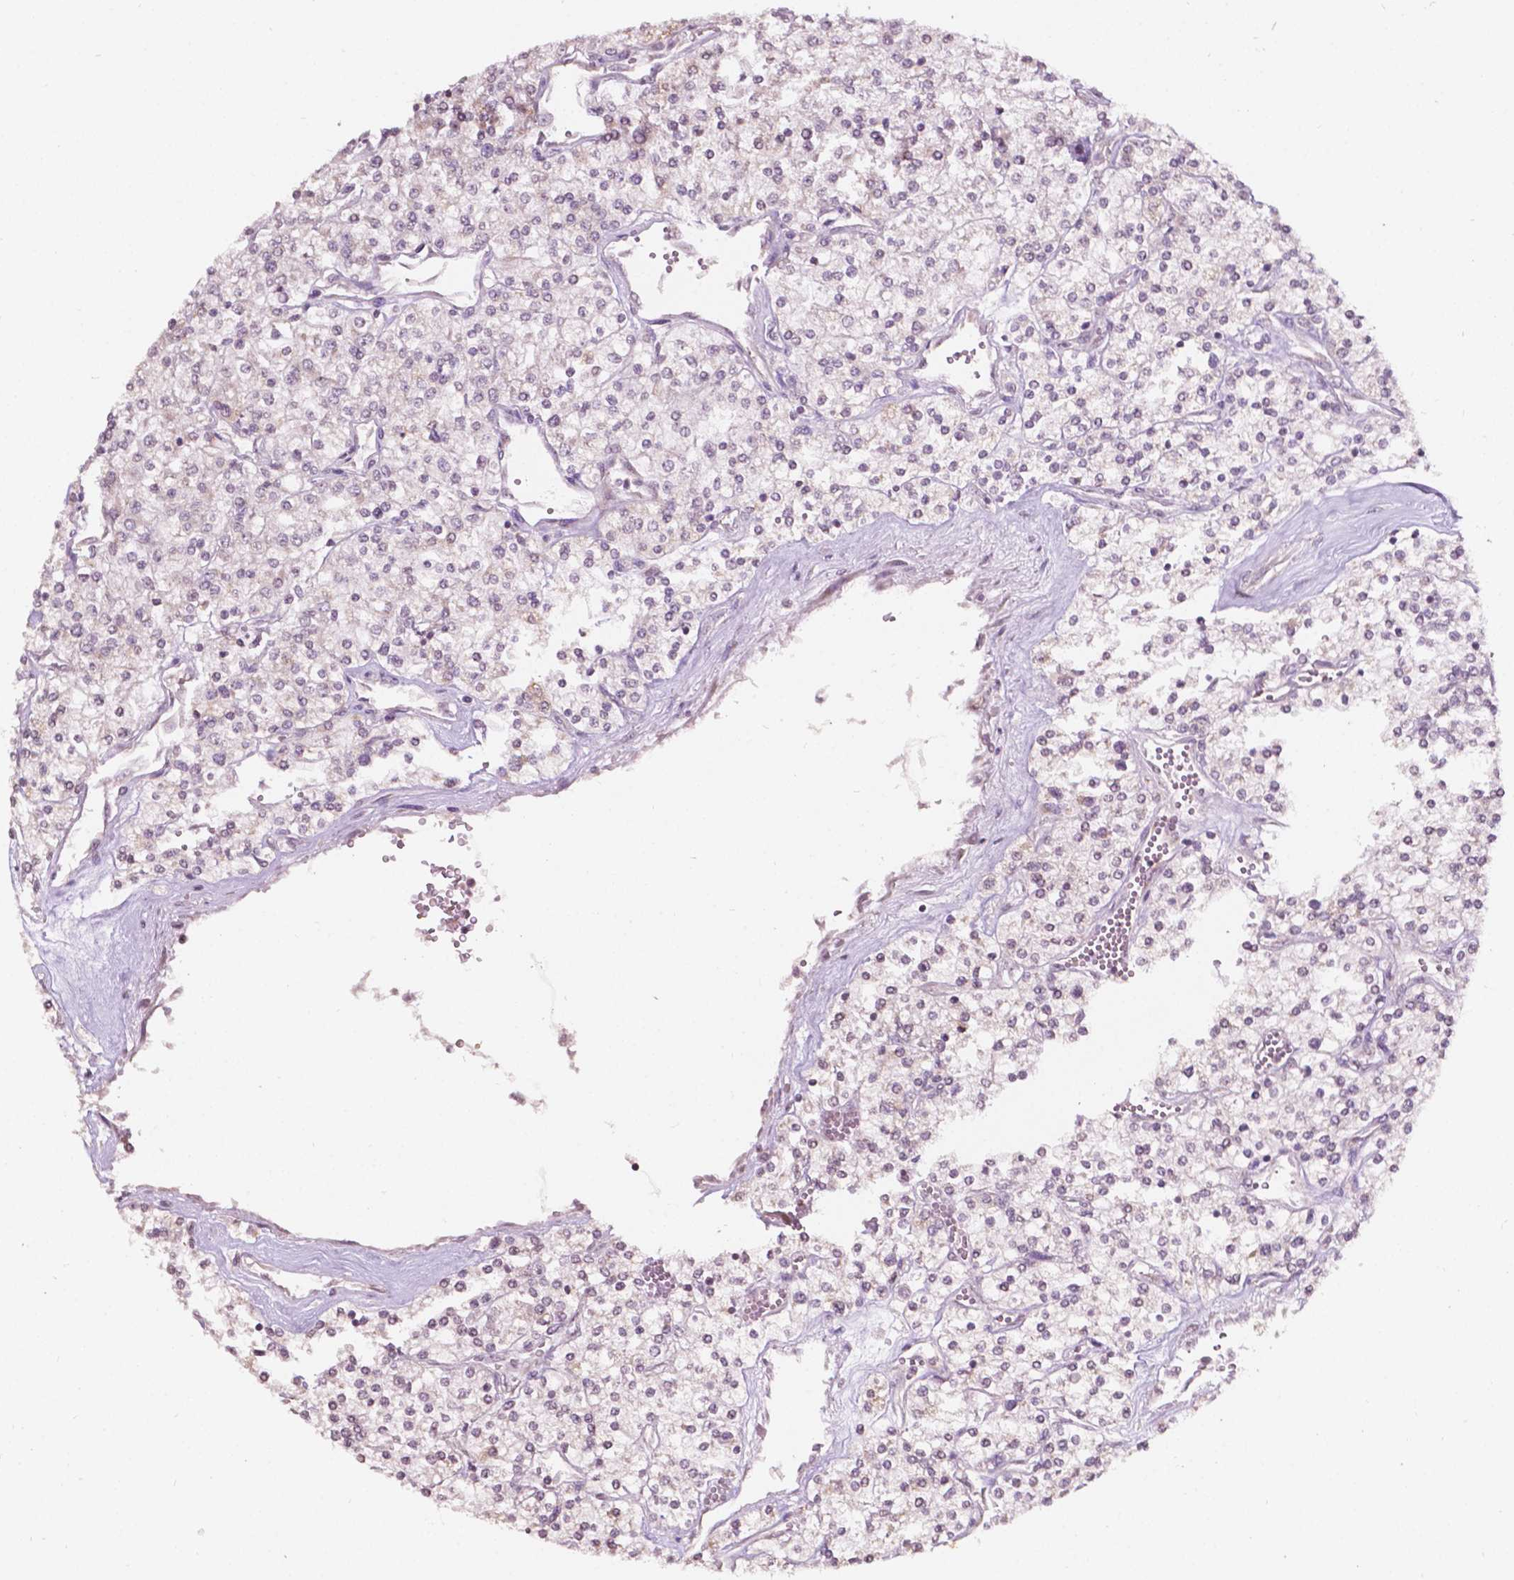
{"staining": {"intensity": "negative", "quantity": "none", "location": "none"}, "tissue": "renal cancer", "cell_type": "Tumor cells", "image_type": "cancer", "snomed": [{"axis": "morphology", "description": "Adenocarcinoma, NOS"}, {"axis": "topography", "description": "Kidney"}], "caption": "High power microscopy image of an immunohistochemistry (IHC) photomicrograph of renal cancer (adenocarcinoma), revealing no significant staining in tumor cells. The staining is performed using DAB (3,3'-diaminobenzidine) brown chromogen with nuclei counter-stained in using hematoxylin.", "gene": "NOS1AP", "patient": {"sex": "male", "age": 80}}